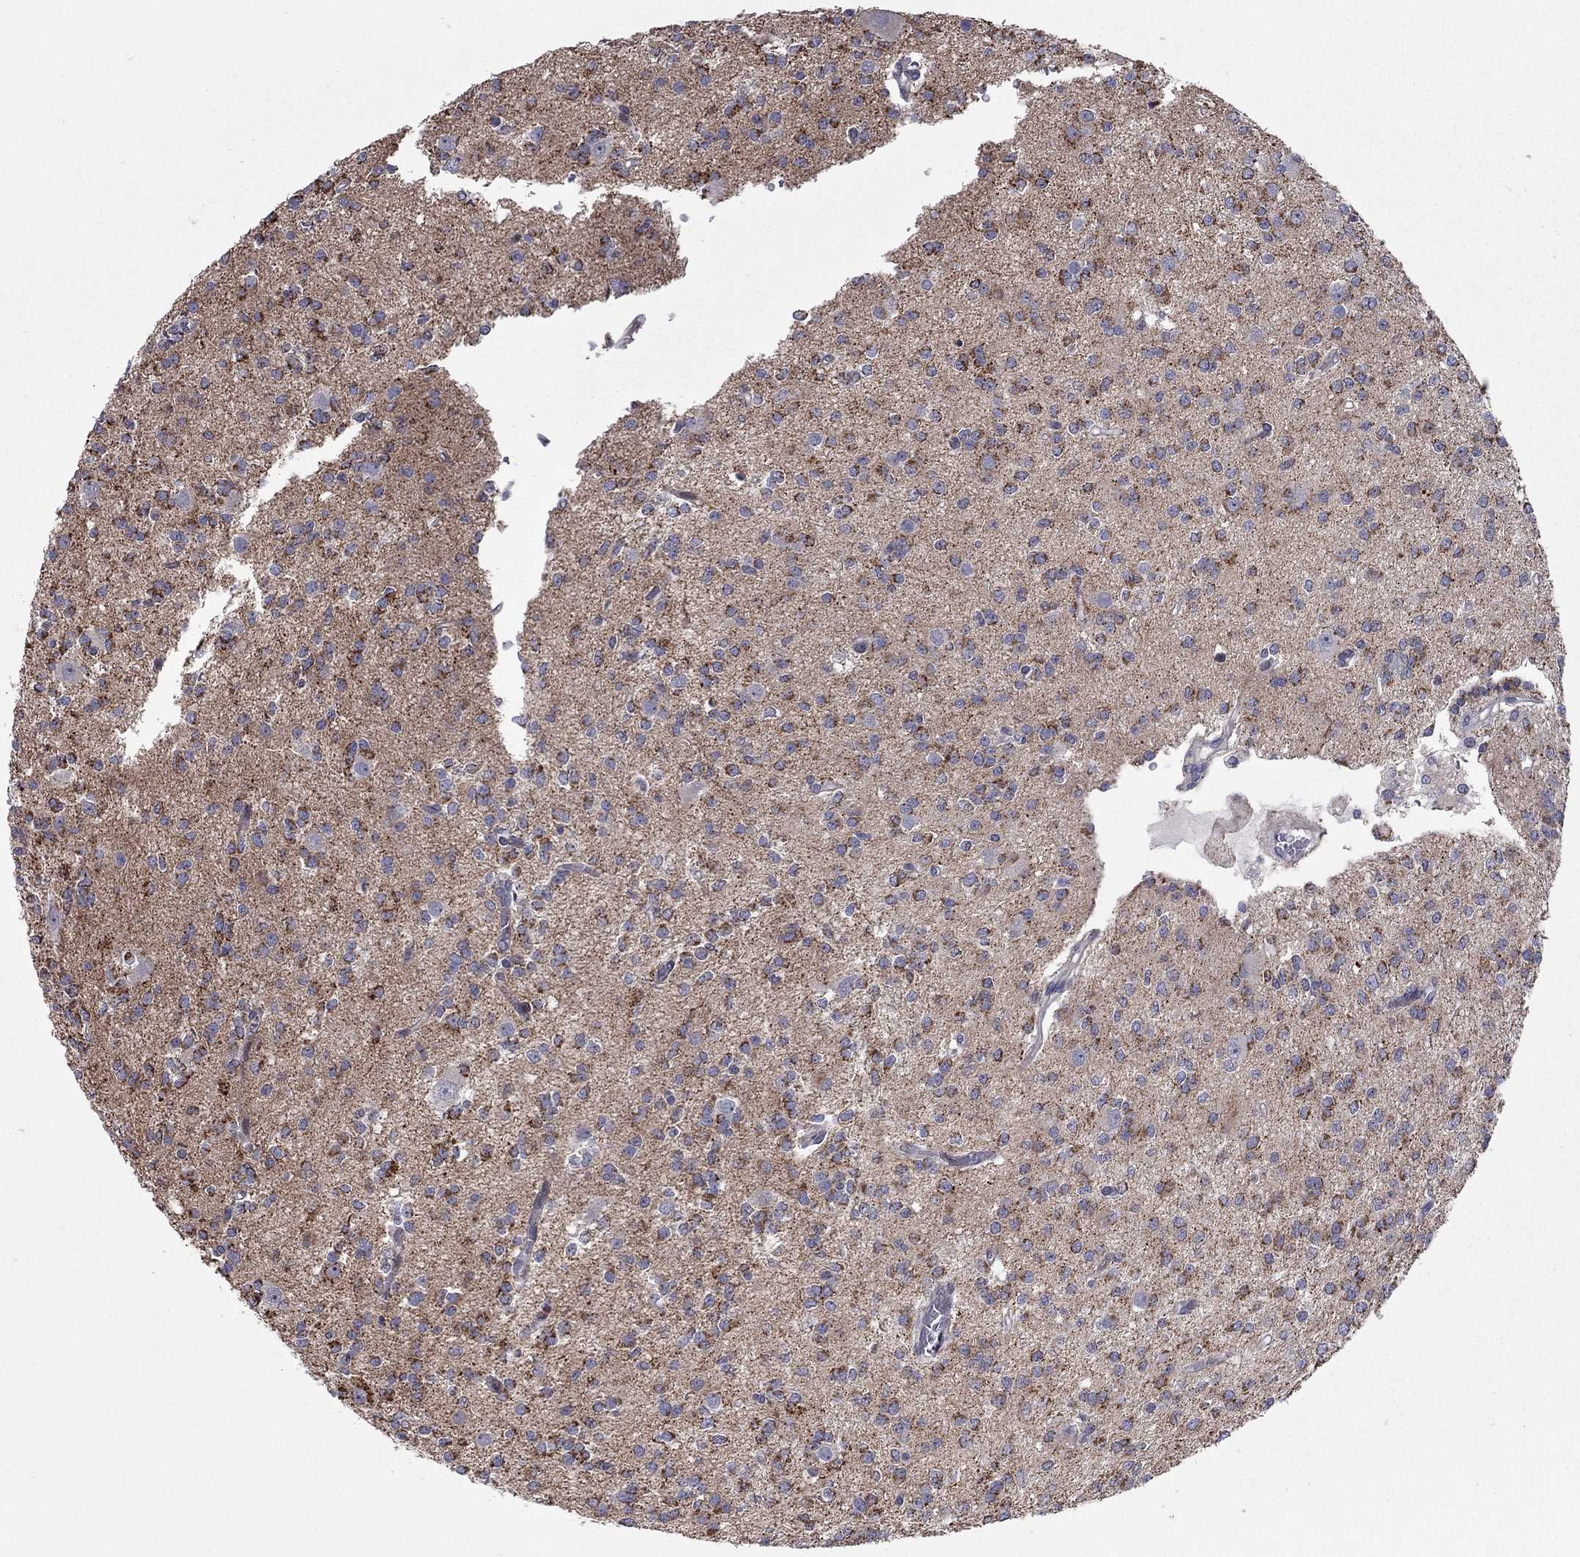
{"staining": {"intensity": "strong", "quantity": "<25%", "location": "cytoplasmic/membranous"}, "tissue": "glioma", "cell_type": "Tumor cells", "image_type": "cancer", "snomed": [{"axis": "morphology", "description": "Glioma, malignant, Low grade"}, {"axis": "topography", "description": "Brain"}], "caption": "Immunohistochemical staining of glioma exhibits medium levels of strong cytoplasmic/membranous protein positivity in approximately <25% of tumor cells.", "gene": "DUSP7", "patient": {"sex": "male", "age": 27}}